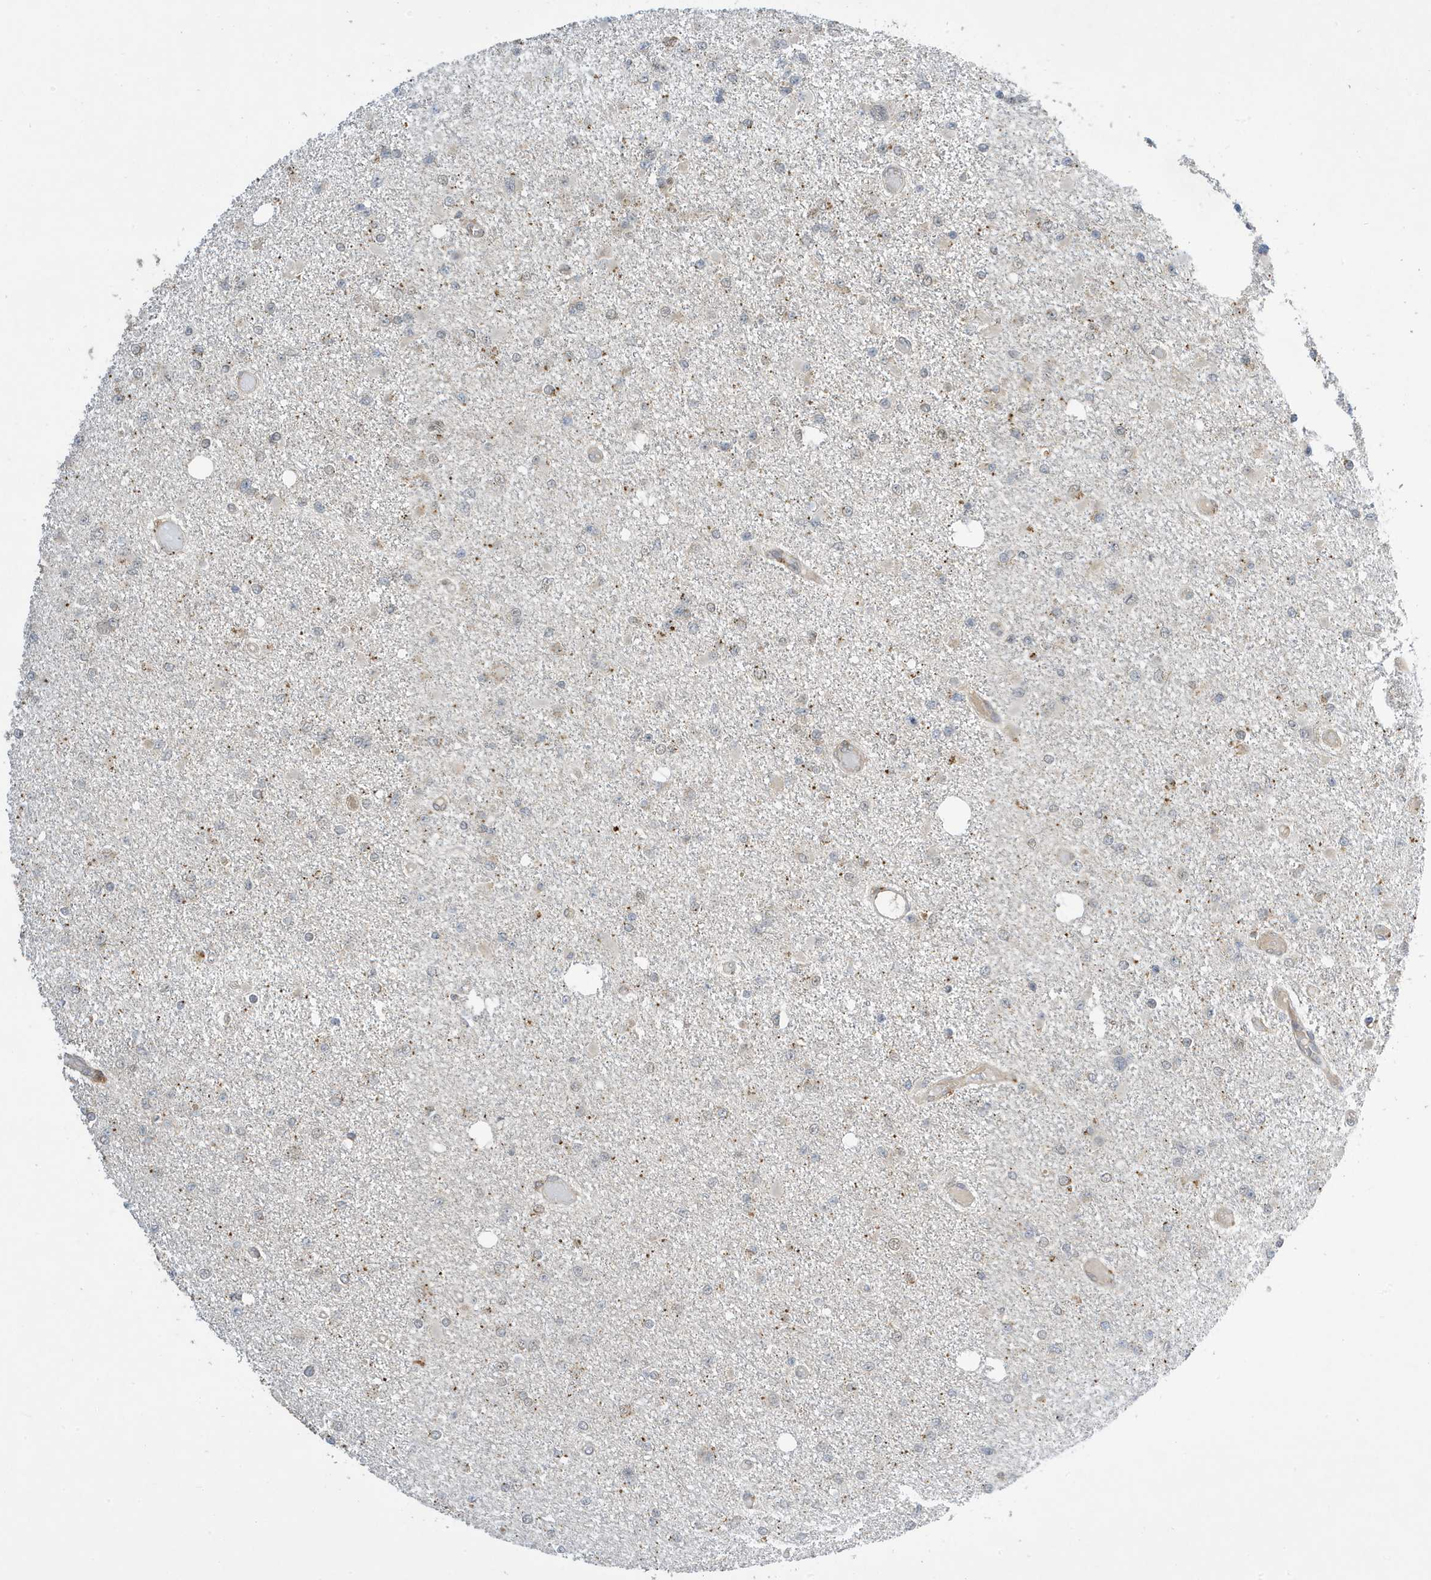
{"staining": {"intensity": "negative", "quantity": "none", "location": "none"}, "tissue": "glioma", "cell_type": "Tumor cells", "image_type": "cancer", "snomed": [{"axis": "morphology", "description": "Glioma, malignant, Low grade"}, {"axis": "topography", "description": "Brain"}], "caption": "IHC photomicrograph of glioma stained for a protein (brown), which shows no positivity in tumor cells. (DAB (3,3'-diaminobenzidine) IHC visualized using brightfield microscopy, high magnification).", "gene": "NCOA7", "patient": {"sex": "female", "age": 22}}